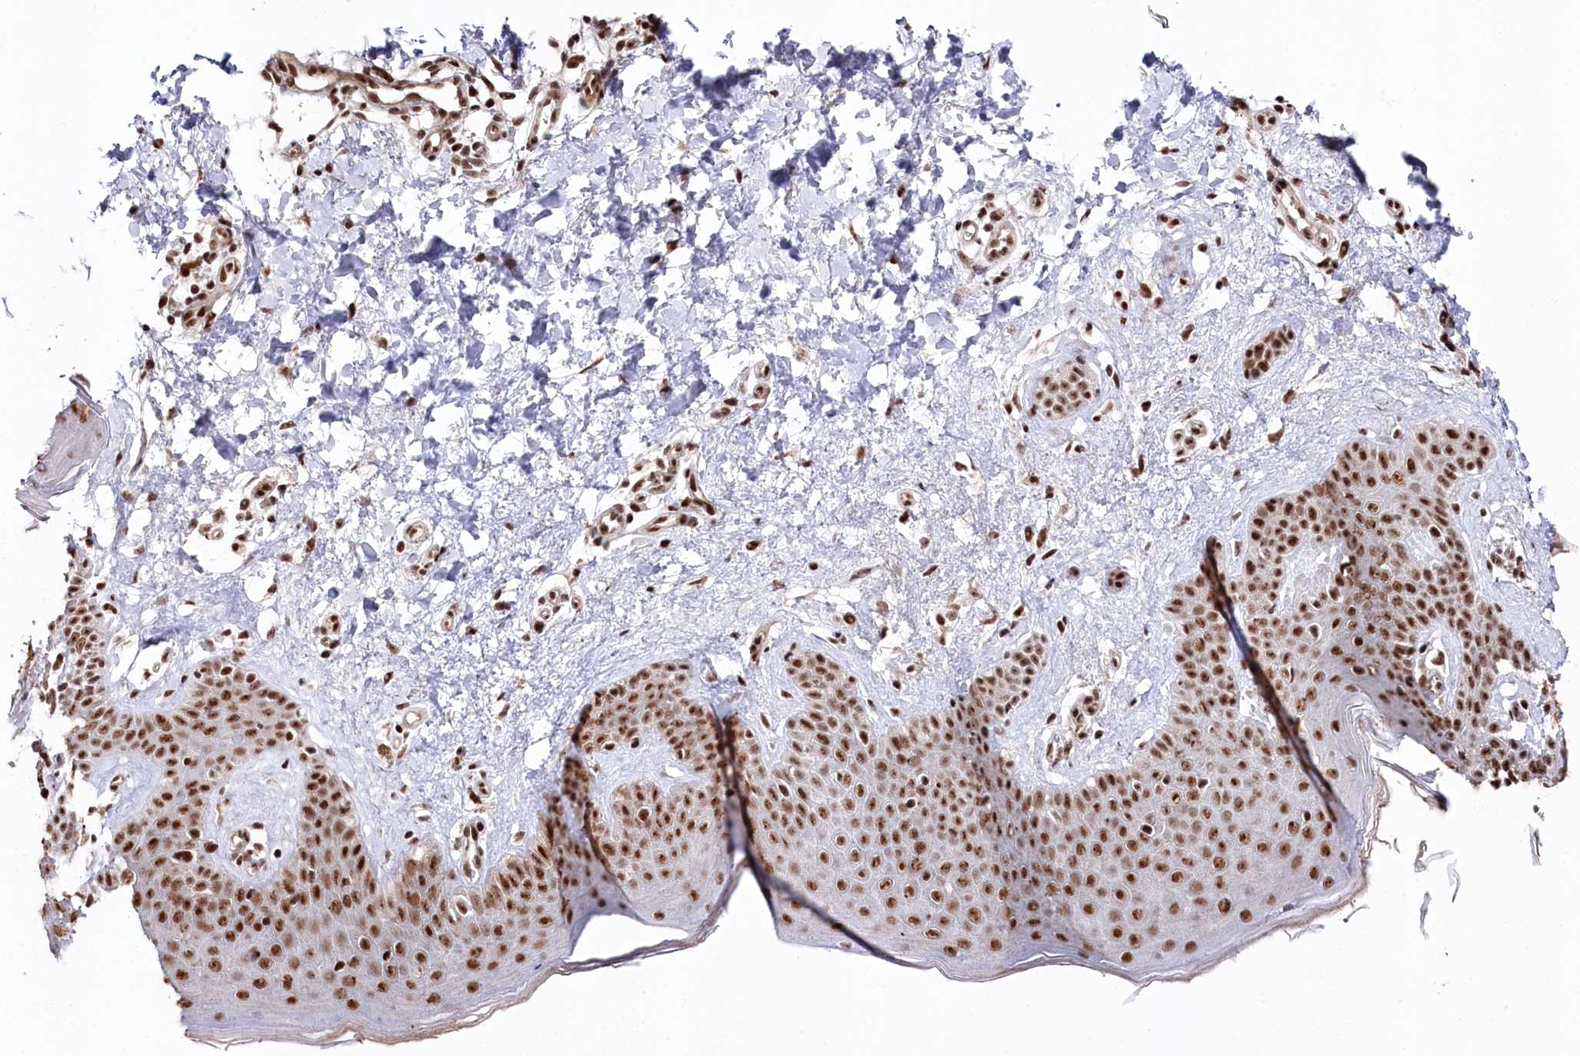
{"staining": {"intensity": "strong", "quantity": "25%-75%", "location": "nuclear"}, "tissue": "skin", "cell_type": "Fibroblasts", "image_type": "normal", "snomed": [{"axis": "morphology", "description": "Normal tissue, NOS"}, {"axis": "topography", "description": "Skin"}], "caption": "Immunohistochemical staining of unremarkable skin reveals high levels of strong nuclear expression in approximately 25%-75% of fibroblasts.", "gene": "POLR2H", "patient": {"sex": "male", "age": 52}}